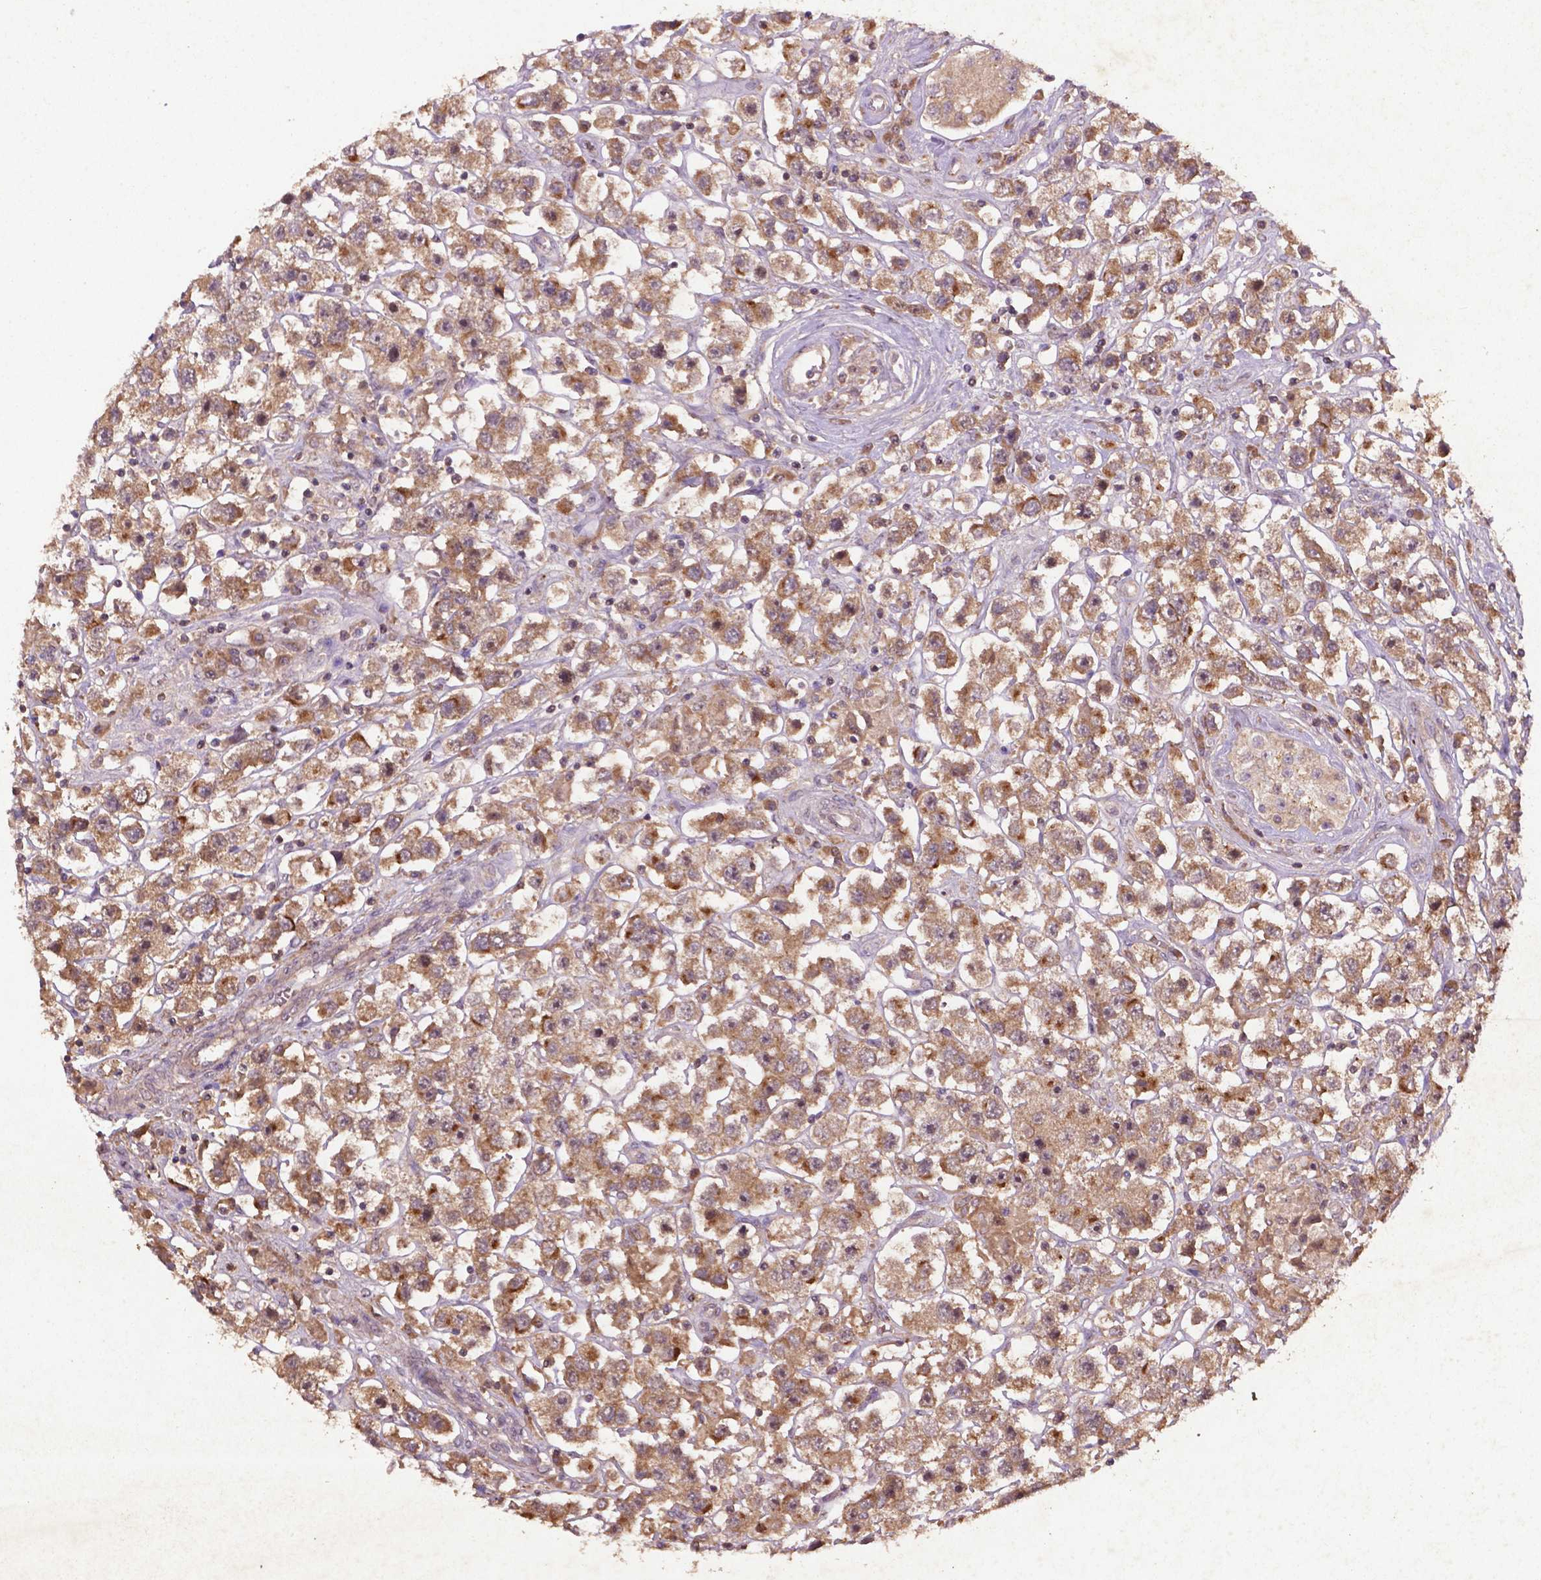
{"staining": {"intensity": "moderate", "quantity": ">75%", "location": "cytoplasmic/membranous"}, "tissue": "testis cancer", "cell_type": "Tumor cells", "image_type": "cancer", "snomed": [{"axis": "morphology", "description": "Seminoma, NOS"}, {"axis": "topography", "description": "Testis"}], "caption": "Protein expression analysis of human seminoma (testis) reveals moderate cytoplasmic/membranous positivity in about >75% of tumor cells.", "gene": "COQ2", "patient": {"sex": "male", "age": 45}}